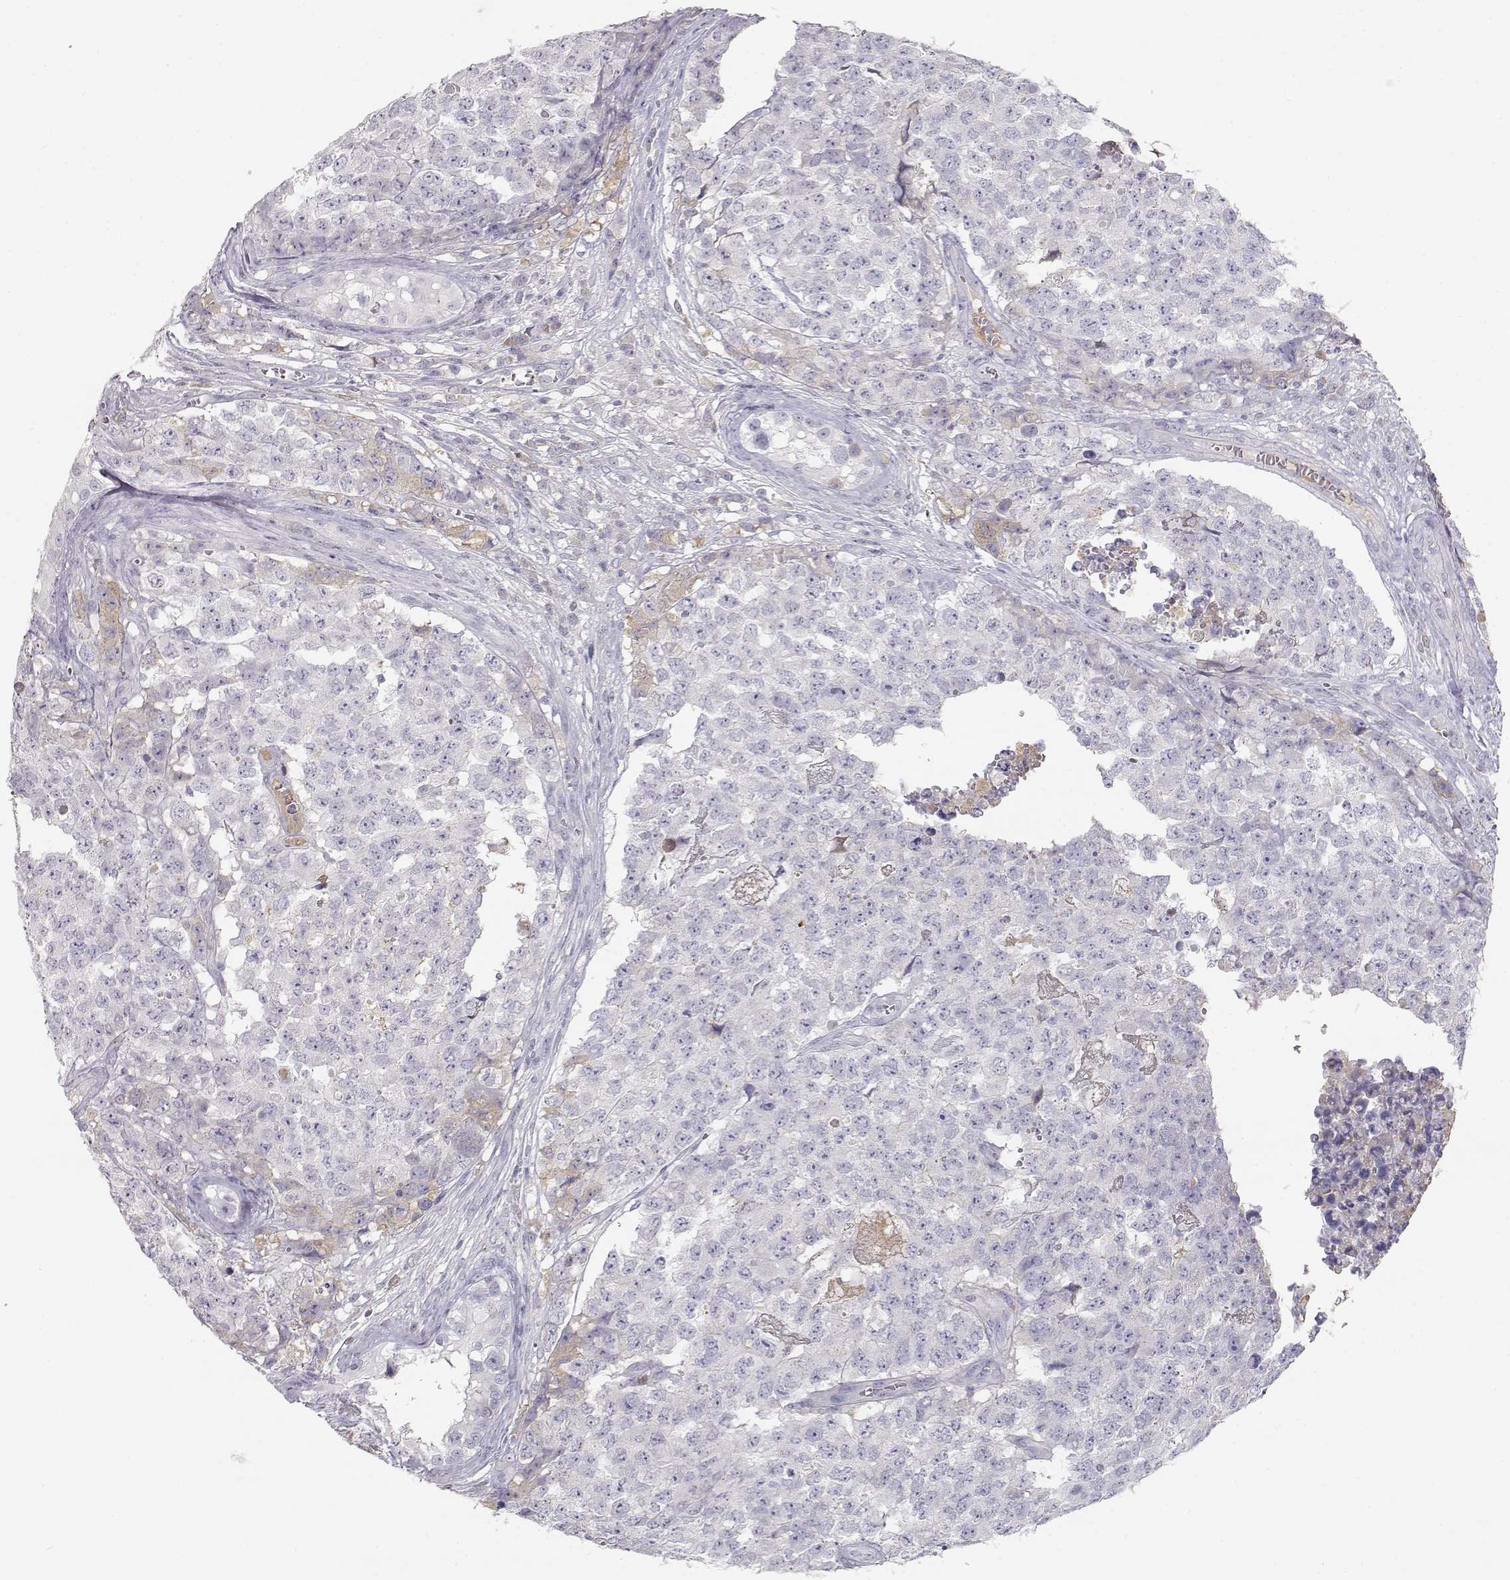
{"staining": {"intensity": "weak", "quantity": "<25%", "location": "cytoplasmic/membranous"}, "tissue": "testis cancer", "cell_type": "Tumor cells", "image_type": "cancer", "snomed": [{"axis": "morphology", "description": "Carcinoma, Embryonal, NOS"}, {"axis": "topography", "description": "Testis"}], "caption": "Testis cancer was stained to show a protein in brown. There is no significant staining in tumor cells. (DAB (3,3'-diaminobenzidine) immunohistochemistry (IHC), high magnification).", "gene": "SLCO6A1", "patient": {"sex": "male", "age": 23}}